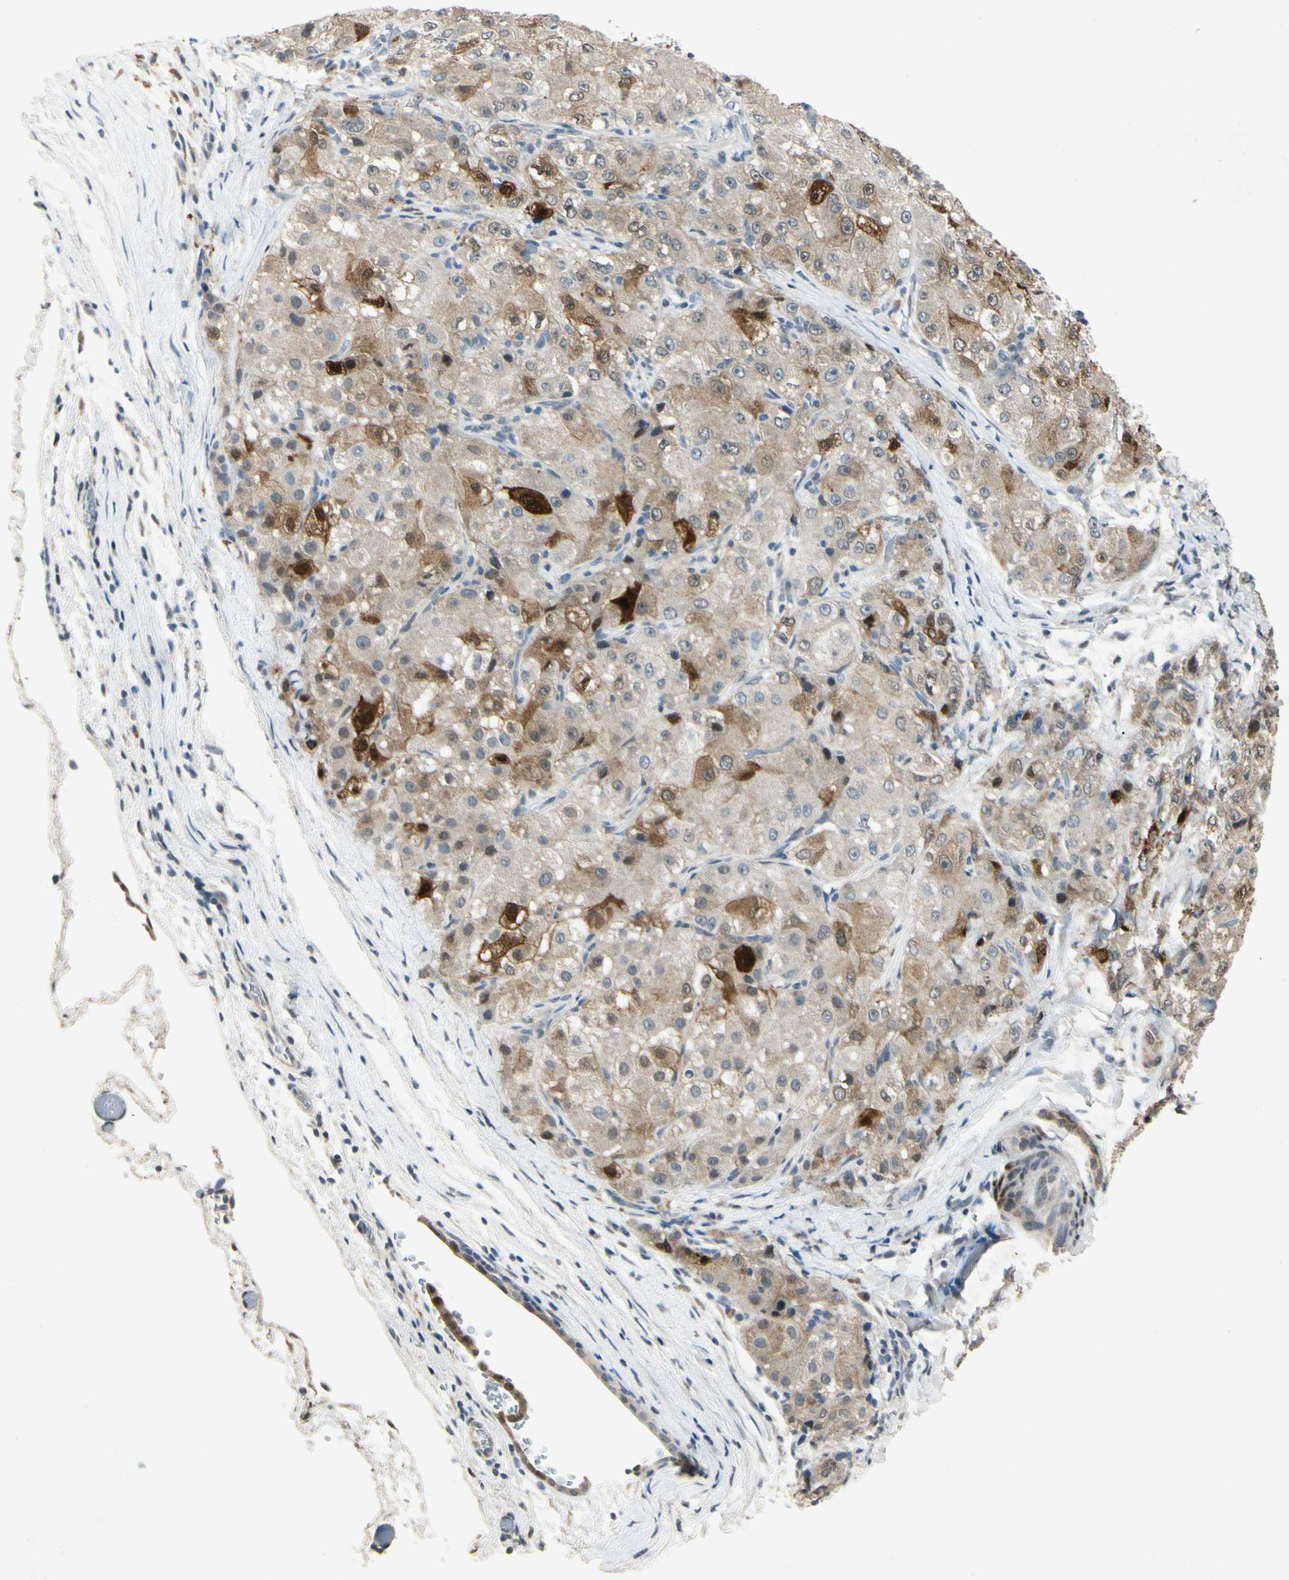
{"staining": {"intensity": "strong", "quantity": "<25%", "location": "cytoplasmic/membranous,nuclear"}, "tissue": "liver cancer", "cell_type": "Tumor cells", "image_type": "cancer", "snomed": [{"axis": "morphology", "description": "Carcinoma, Hepatocellular, NOS"}, {"axis": "topography", "description": "Liver"}], "caption": "Immunohistochemical staining of liver hepatocellular carcinoma shows medium levels of strong cytoplasmic/membranous and nuclear protein expression in about <25% of tumor cells.", "gene": "HSPA1B", "patient": {"sex": "male", "age": 80}}